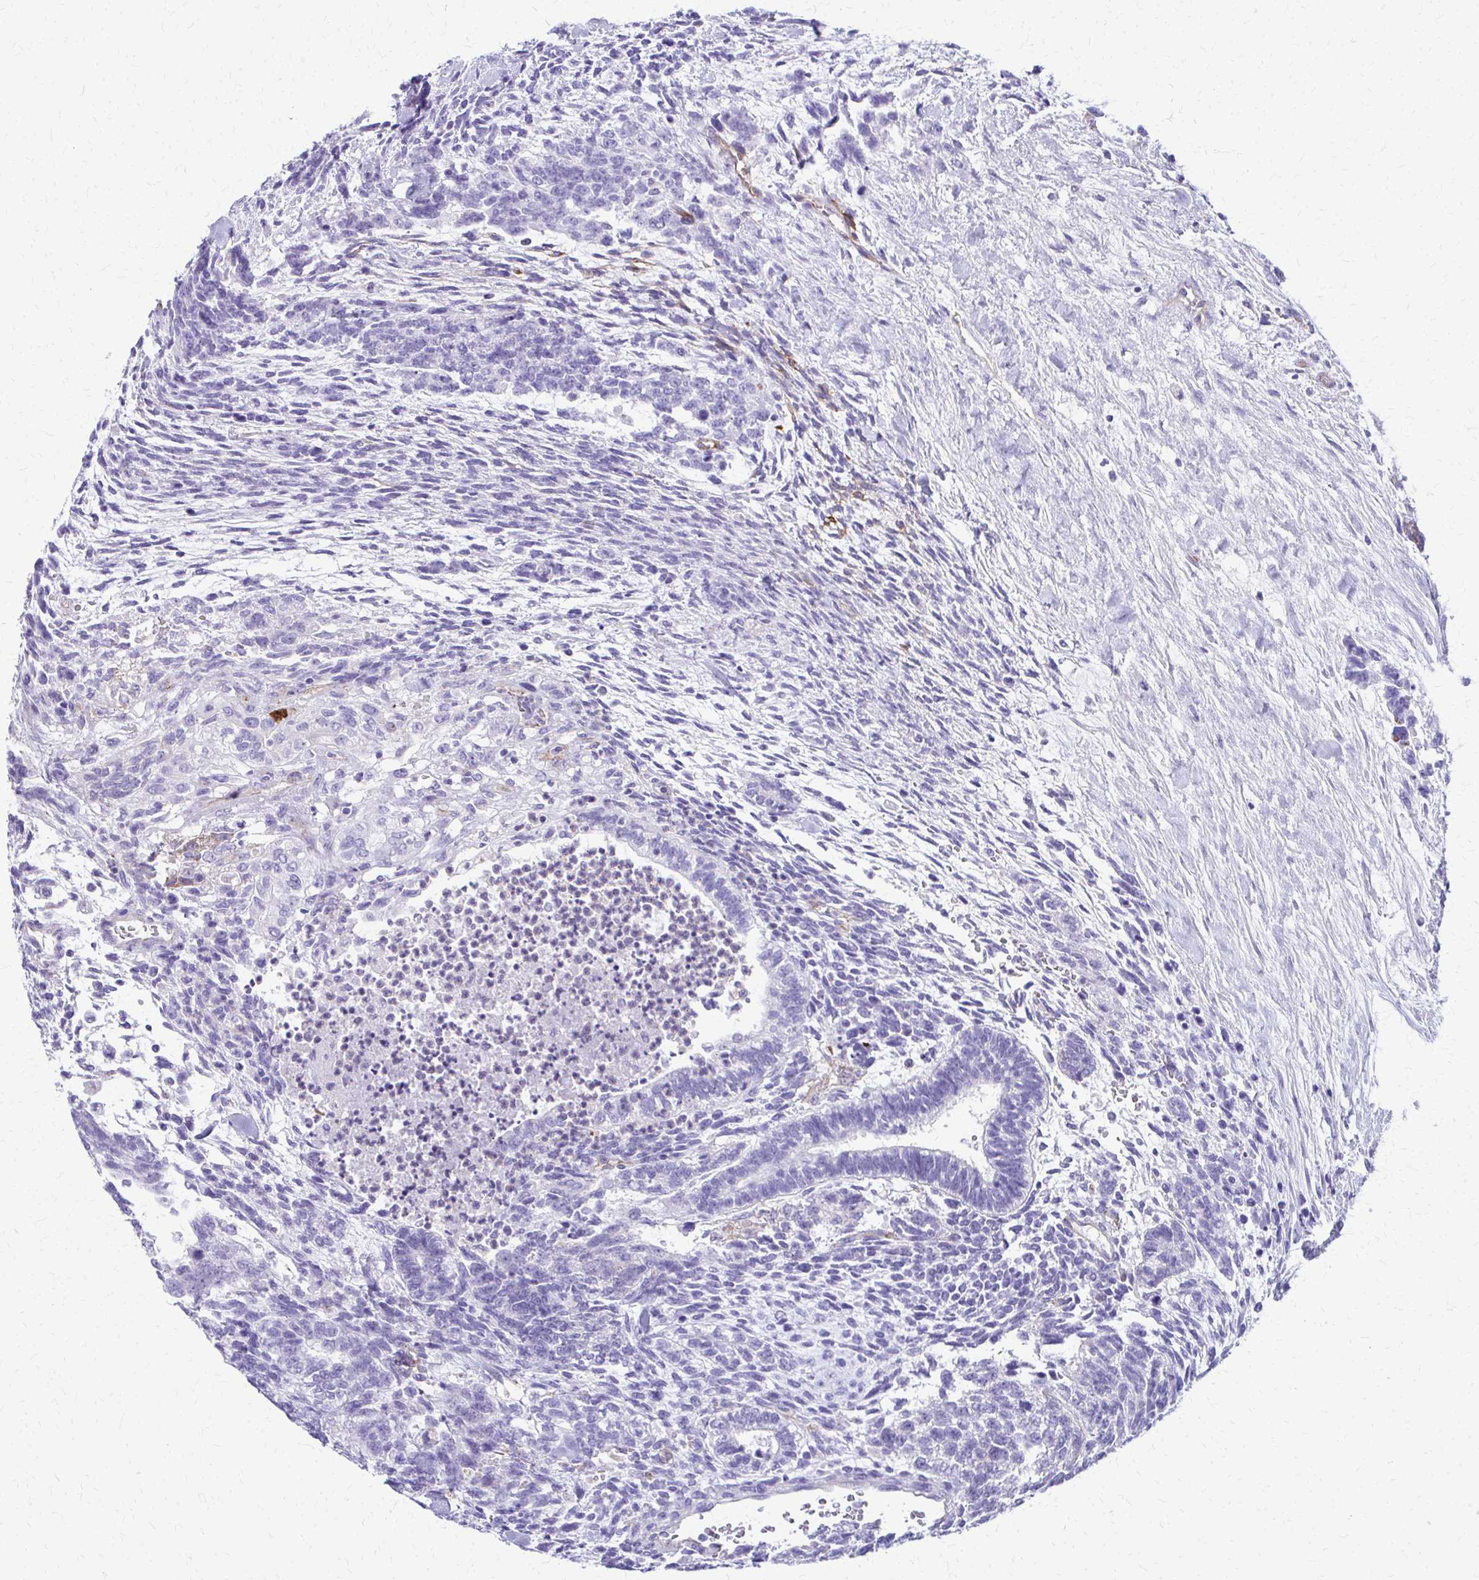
{"staining": {"intensity": "negative", "quantity": "none", "location": "none"}, "tissue": "testis cancer", "cell_type": "Tumor cells", "image_type": "cancer", "snomed": [{"axis": "morphology", "description": "Carcinoma, Embryonal, NOS"}, {"axis": "topography", "description": "Testis"}], "caption": "A micrograph of human testis embryonal carcinoma is negative for staining in tumor cells. The staining is performed using DAB (3,3'-diaminobenzidine) brown chromogen with nuclei counter-stained in using hematoxylin.", "gene": "TPSG1", "patient": {"sex": "male", "age": 23}}